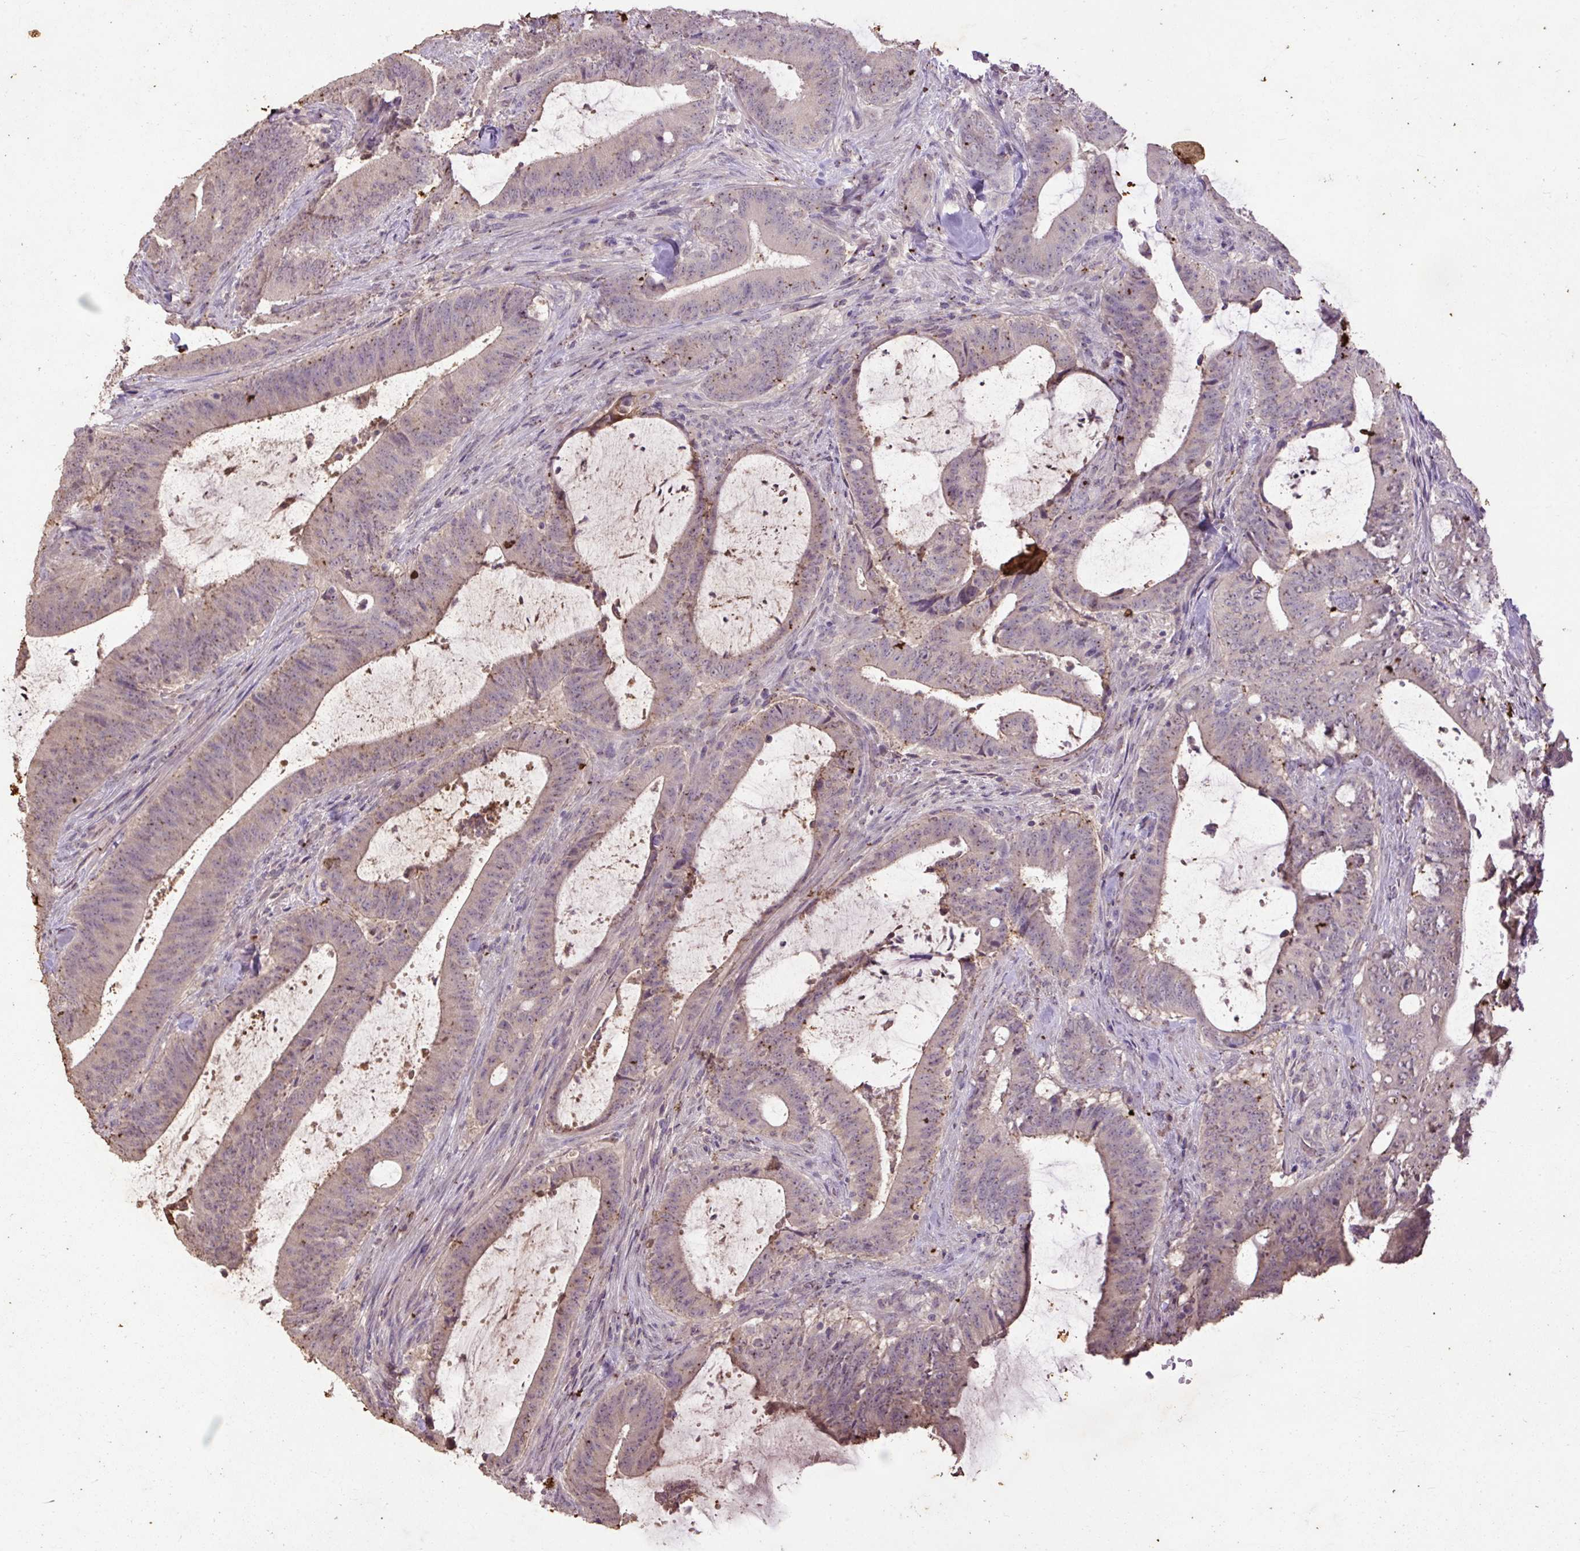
{"staining": {"intensity": "weak", "quantity": "<25%", "location": "cytoplasmic/membranous"}, "tissue": "colorectal cancer", "cell_type": "Tumor cells", "image_type": "cancer", "snomed": [{"axis": "morphology", "description": "Adenocarcinoma, NOS"}, {"axis": "topography", "description": "Colon"}], "caption": "Immunohistochemistry (IHC) photomicrograph of neoplastic tissue: colorectal cancer stained with DAB exhibits no significant protein staining in tumor cells.", "gene": "LRTM2", "patient": {"sex": "female", "age": 43}}